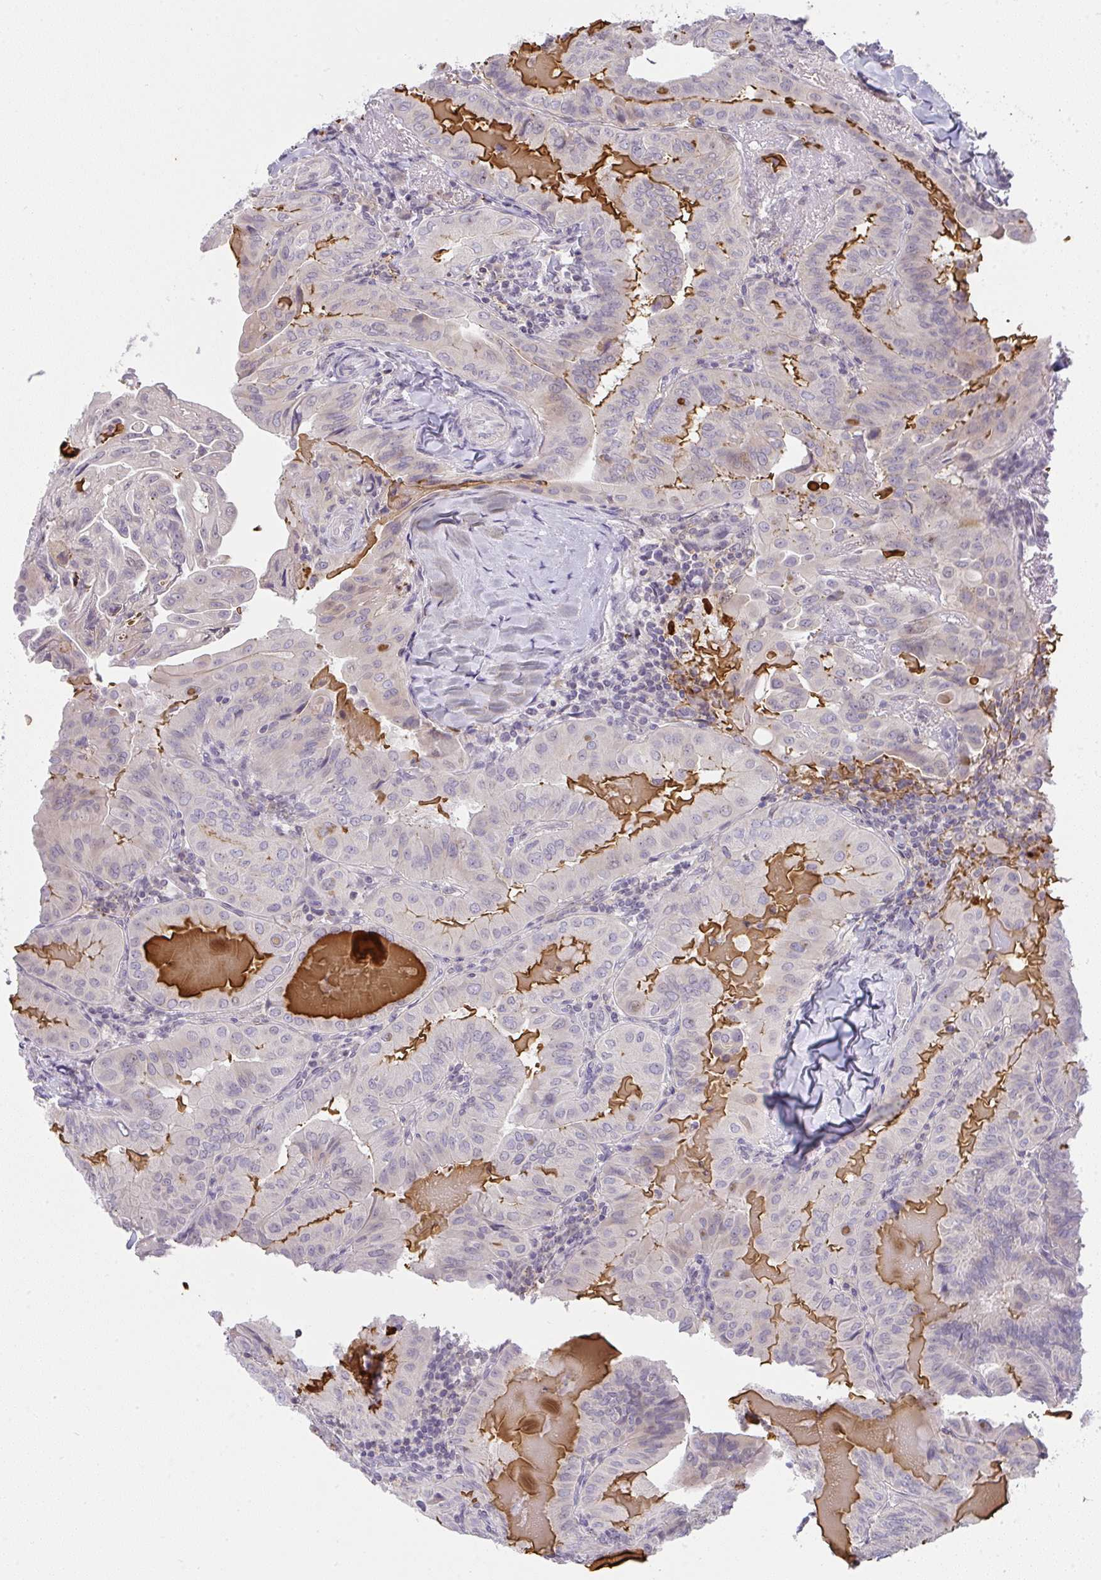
{"staining": {"intensity": "negative", "quantity": "none", "location": "none"}, "tissue": "thyroid cancer", "cell_type": "Tumor cells", "image_type": "cancer", "snomed": [{"axis": "morphology", "description": "Papillary adenocarcinoma, NOS"}, {"axis": "topography", "description": "Thyroid gland"}], "caption": "A high-resolution histopathology image shows immunohistochemistry (IHC) staining of papillary adenocarcinoma (thyroid), which demonstrates no significant expression in tumor cells.", "gene": "CACNA1S", "patient": {"sex": "female", "age": 68}}